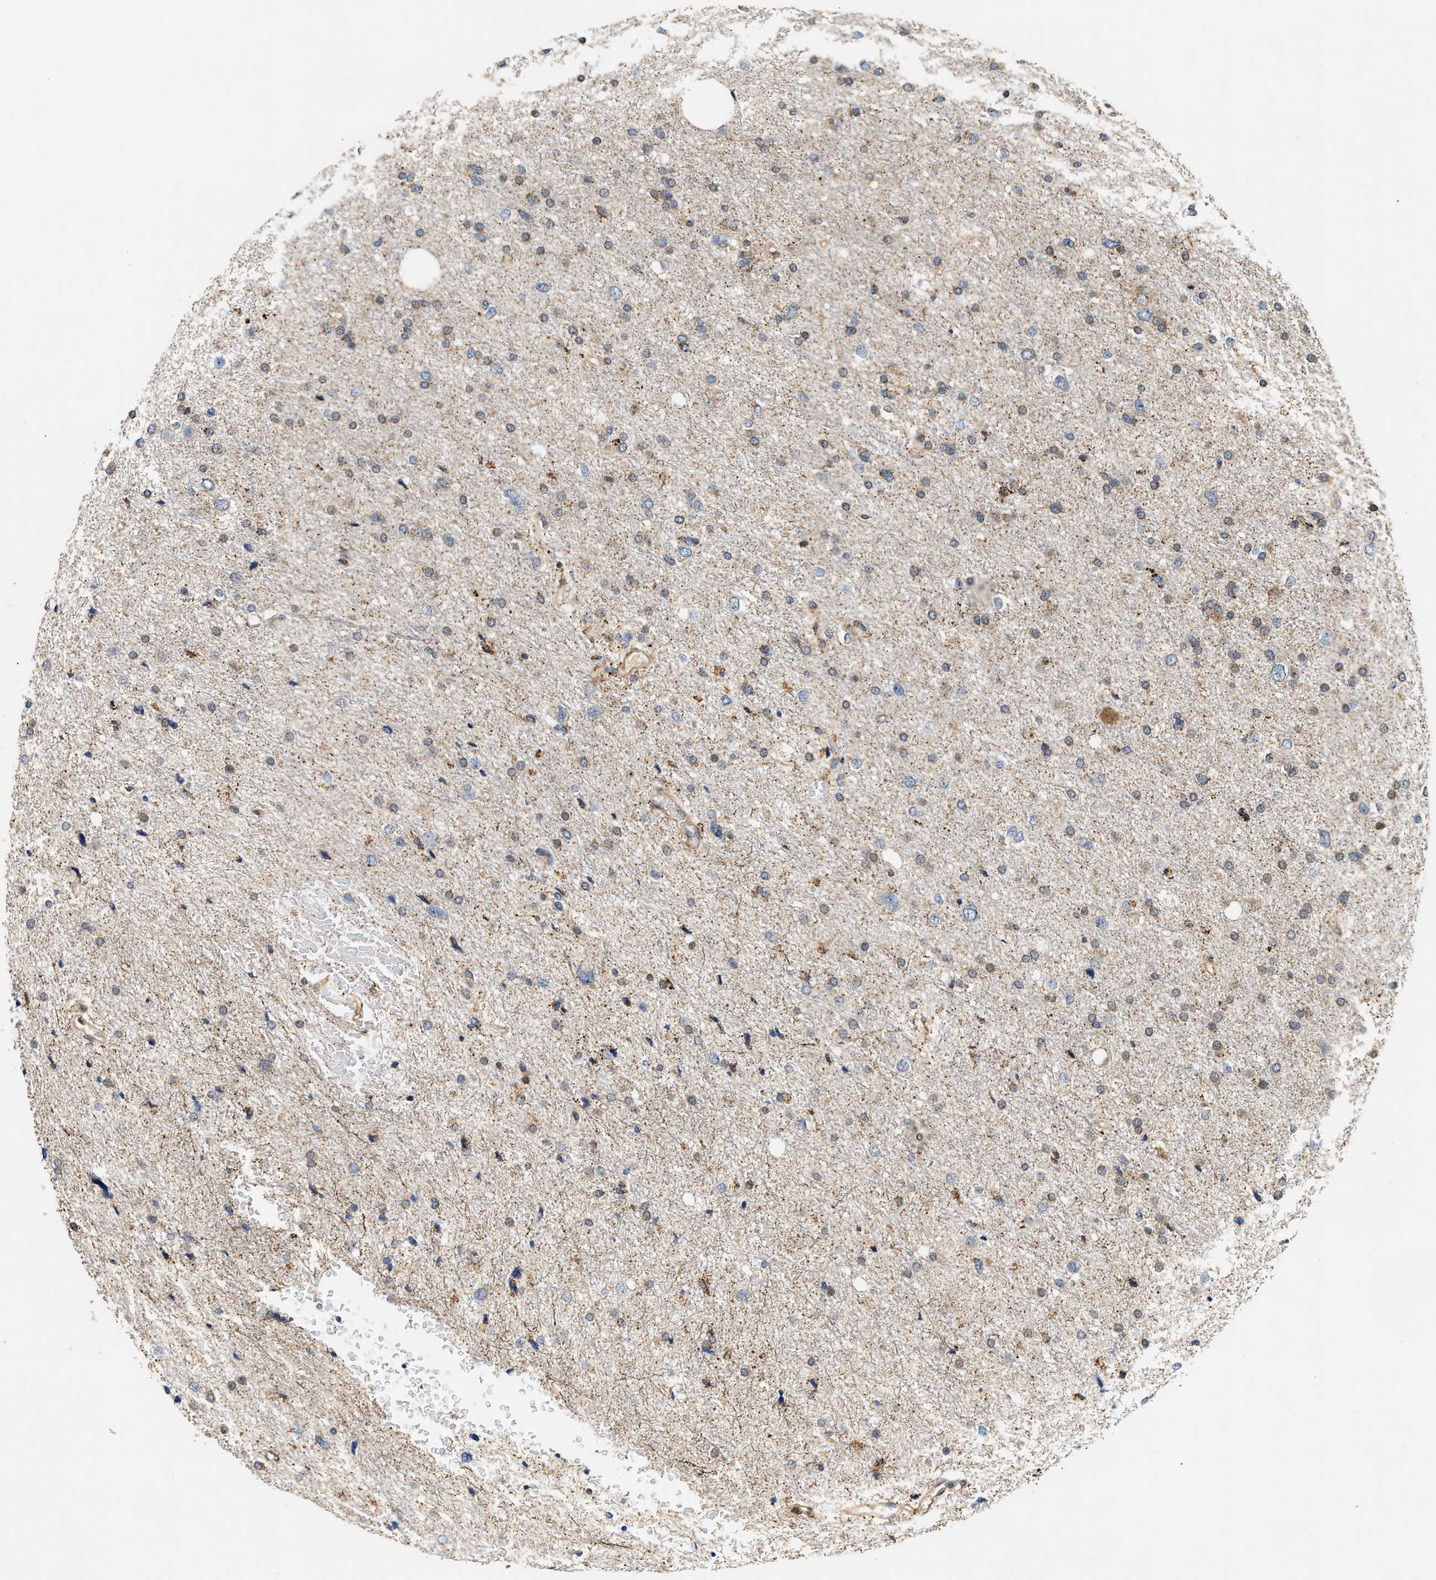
{"staining": {"intensity": "weak", "quantity": "25%-75%", "location": "cytoplasmic/membranous"}, "tissue": "glioma", "cell_type": "Tumor cells", "image_type": "cancer", "snomed": [{"axis": "morphology", "description": "Glioma, malignant, Low grade"}, {"axis": "topography", "description": "Brain"}], "caption": "Protein positivity by IHC exhibits weak cytoplasmic/membranous positivity in approximately 25%-75% of tumor cells in malignant low-grade glioma.", "gene": "SAMD9", "patient": {"sex": "female", "age": 37}}